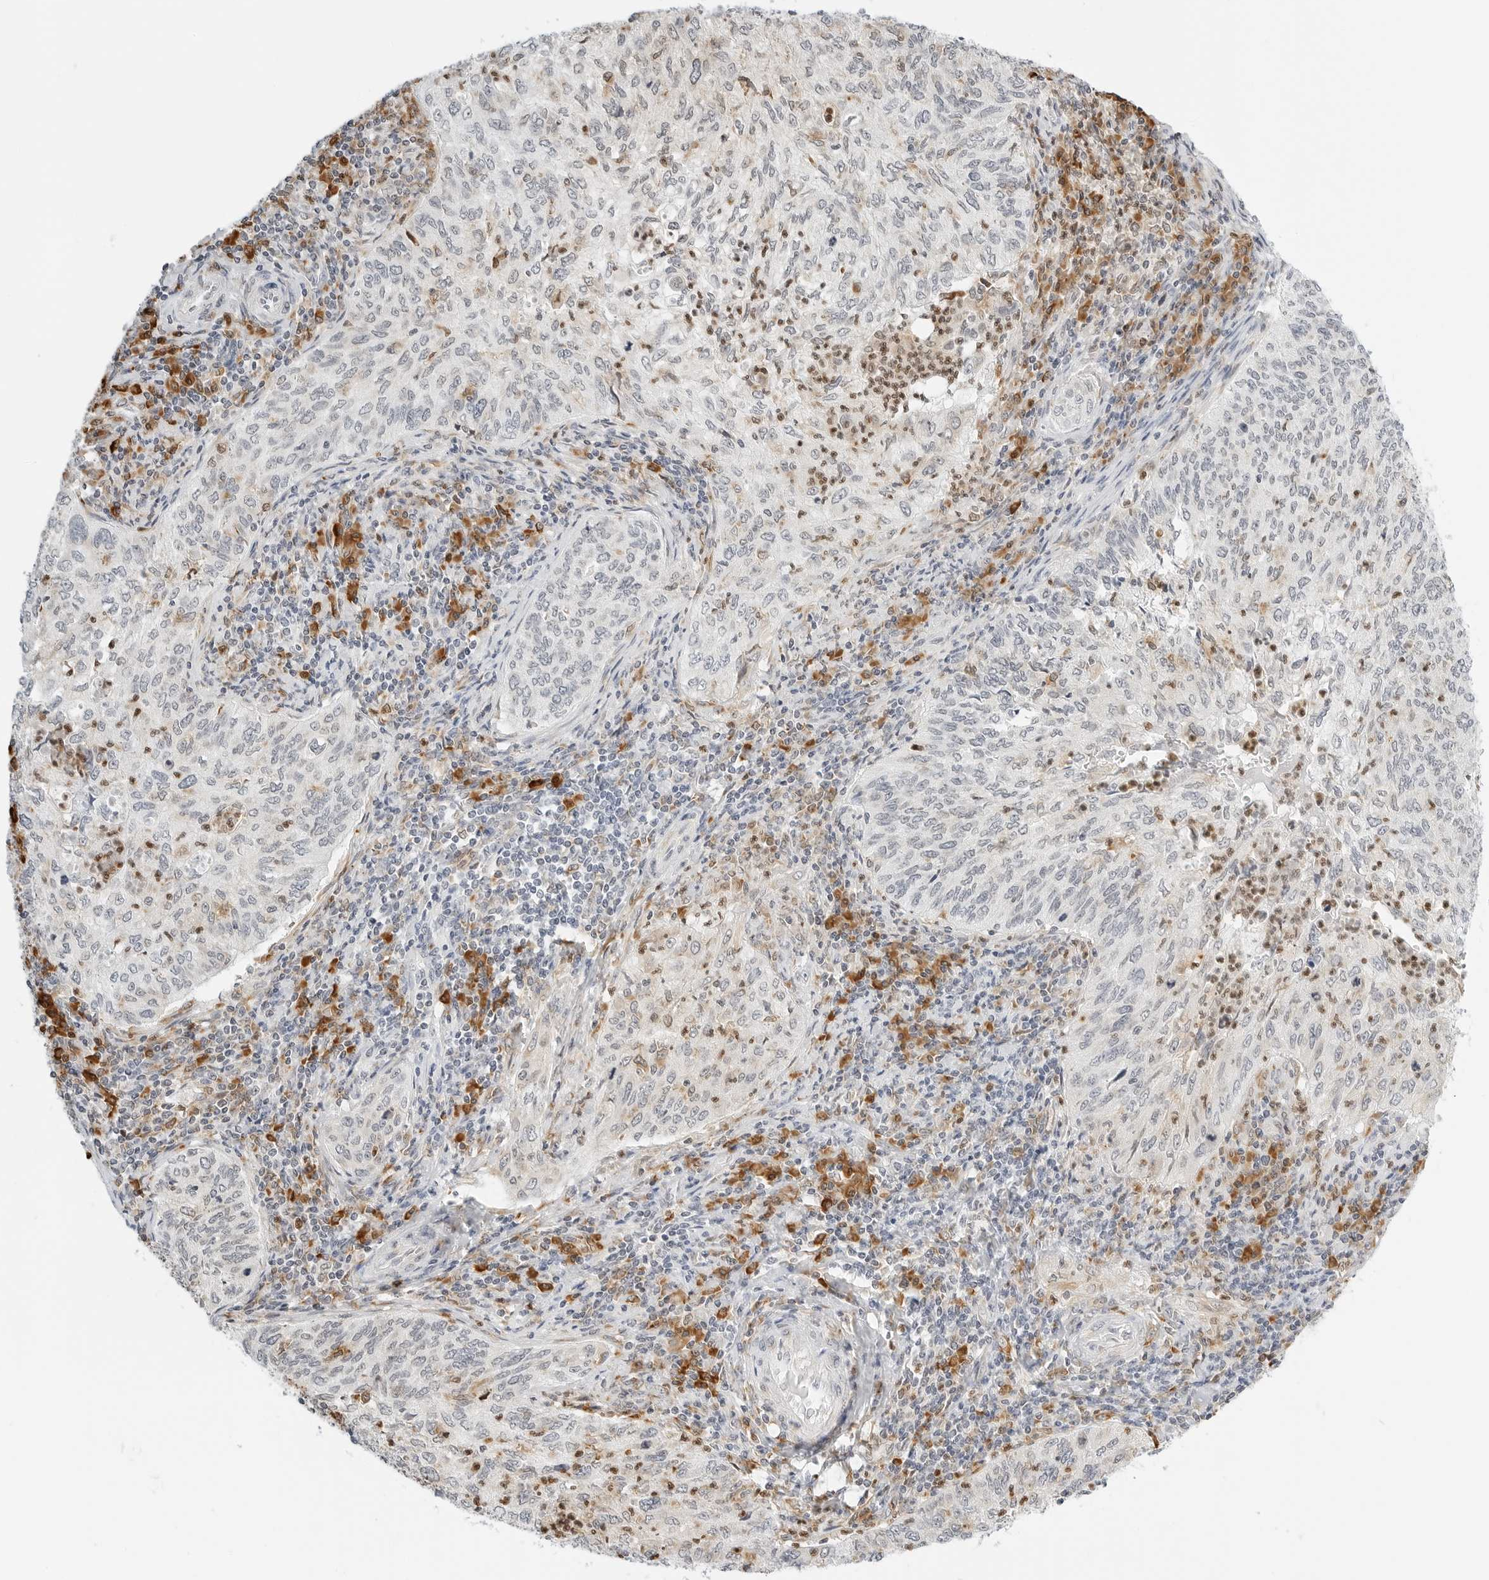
{"staining": {"intensity": "negative", "quantity": "none", "location": "none"}, "tissue": "cervical cancer", "cell_type": "Tumor cells", "image_type": "cancer", "snomed": [{"axis": "morphology", "description": "Squamous cell carcinoma, NOS"}, {"axis": "topography", "description": "Cervix"}], "caption": "Immunohistochemical staining of squamous cell carcinoma (cervical) demonstrates no significant positivity in tumor cells.", "gene": "THEM4", "patient": {"sex": "female", "age": 30}}